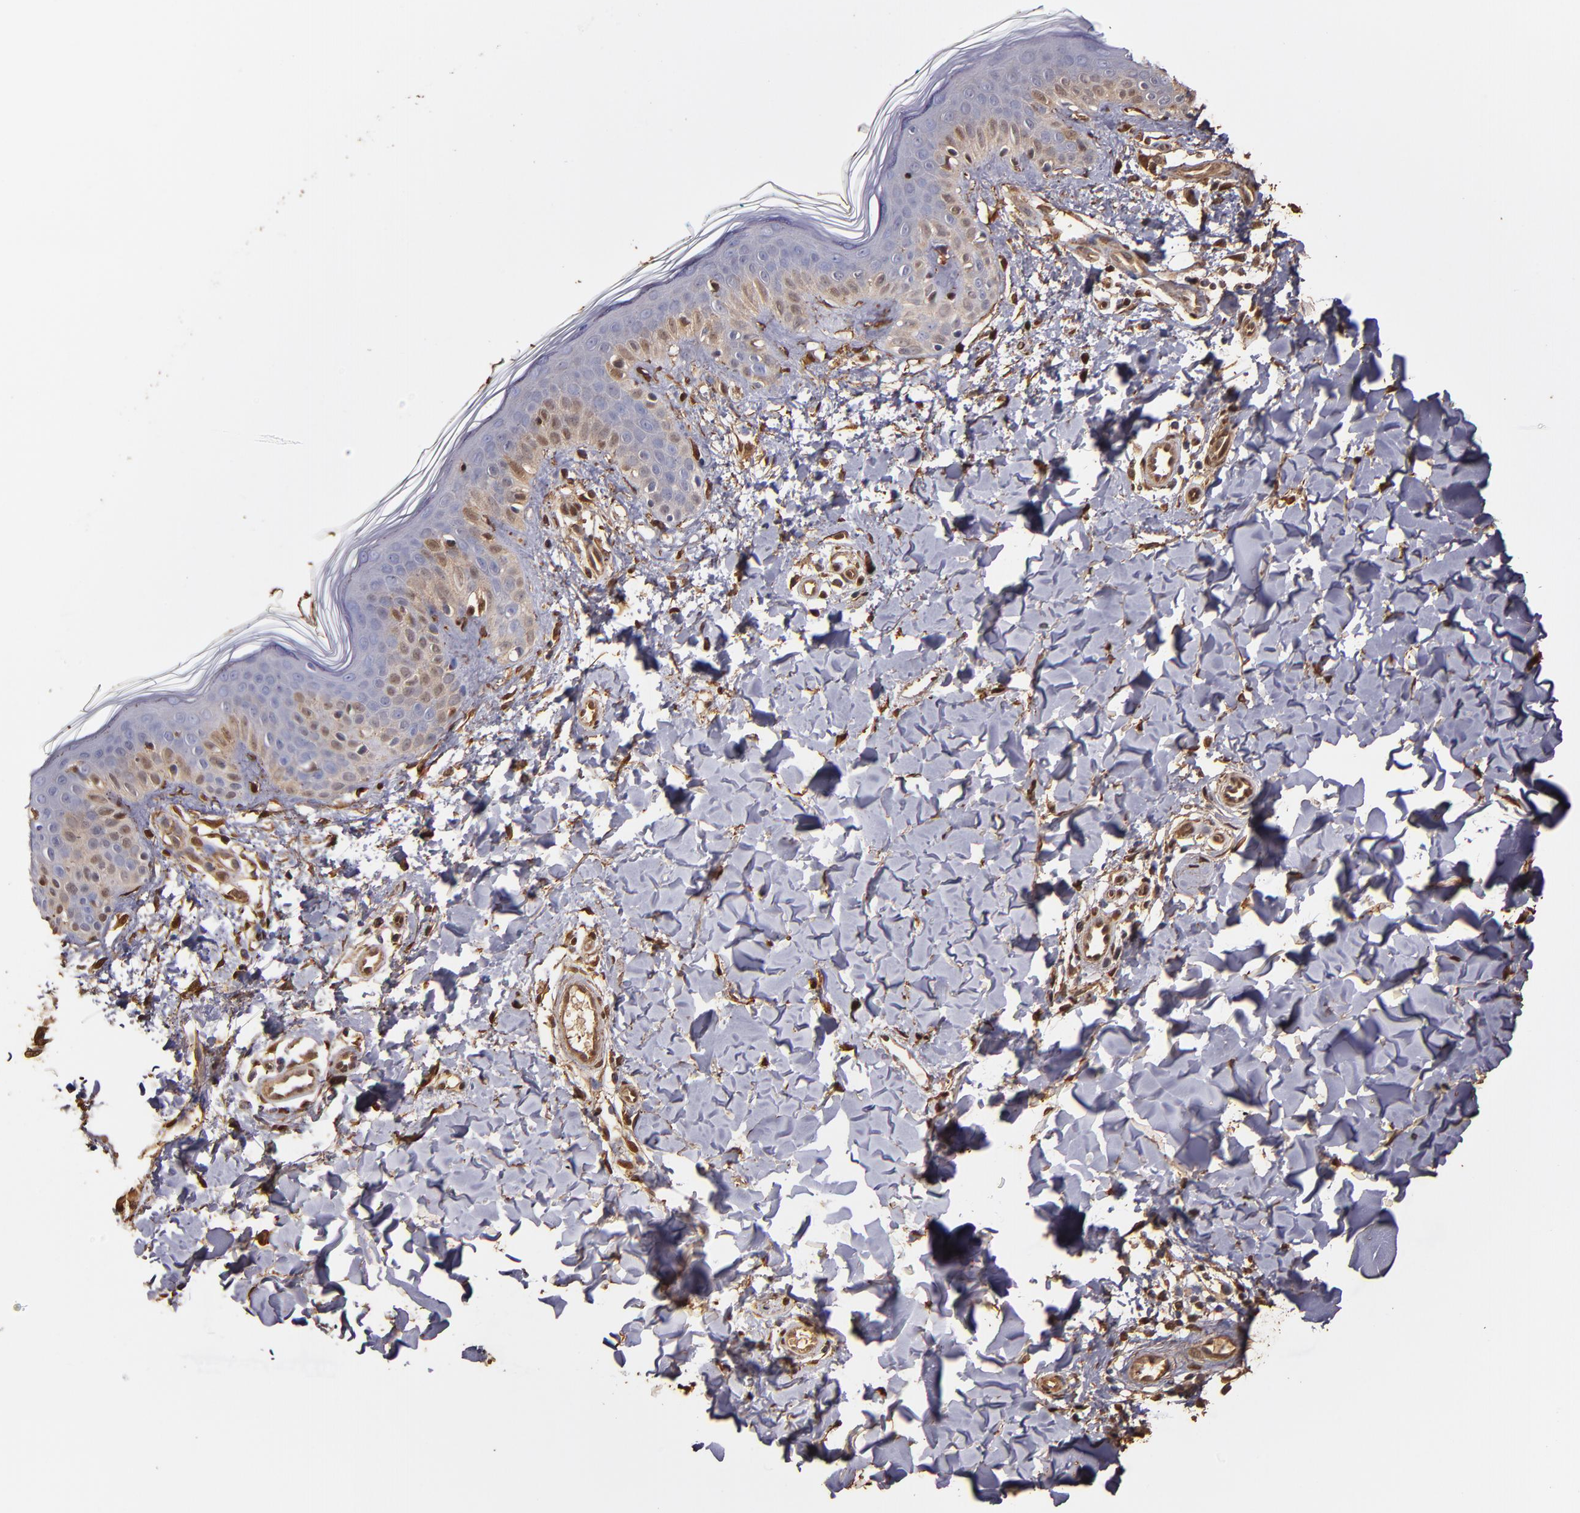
{"staining": {"intensity": "moderate", "quantity": ">75%", "location": "cytoplasmic/membranous,nuclear"}, "tissue": "skin", "cell_type": "Fibroblasts", "image_type": "normal", "snomed": [{"axis": "morphology", "description": "Normal tissue, NOS"}, {"axis": "topography", "description": "Skin"}], "caption": "Skin stained for a protein (brown) exhibits moderate cytoplasmic/membranous,nuclear positive positivity in approximately >75% of fibroblasts.", "gene": "S100A6", "patient": {"sex": "male", "age": 32}}